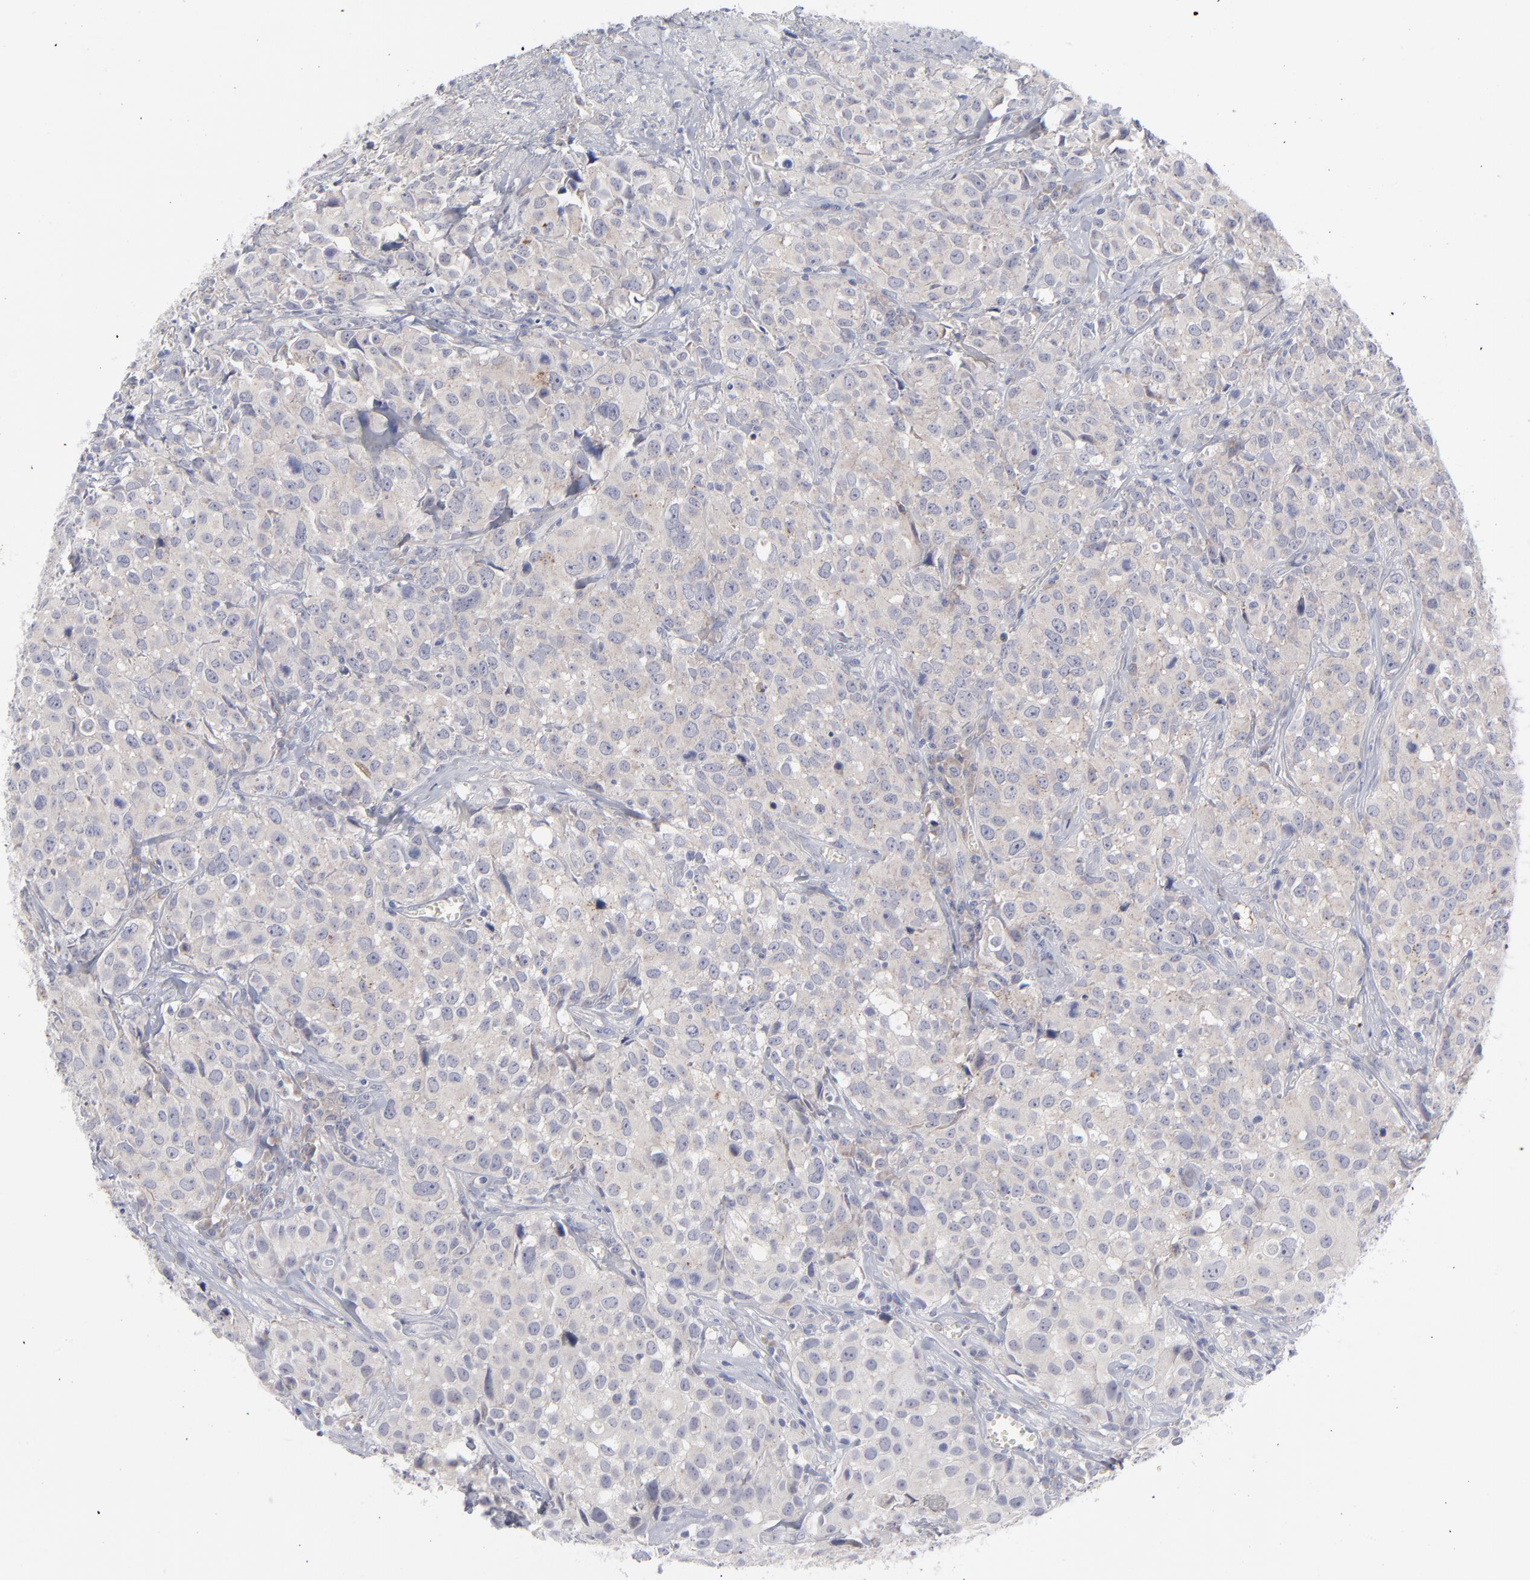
{"staining": {"intensity": "negative", "quantity": "none", "location": "none"}, "tissue": "urothelial cancer", "cell_type": "Tumor cells", "image_type": "cancer", "snomed": [{"axis": "morphology", "description": "Urothelial carcinoma, High grade"}, {"axis": "topography", "description": "Urinary bladder"}], "caption": "Immunohistochemistry (IHC) image of high-grade urothelial carcinoma stained for a protein (brown), which demonstrates no positivity in tumor cells. (Brightfield microscopy of DAB (3,3'-diaminobenzidine) immunohistochemistry (IHC) at high magnification).", "gene": "RPS24", "patient": {"sex": "female", "age": 75}}